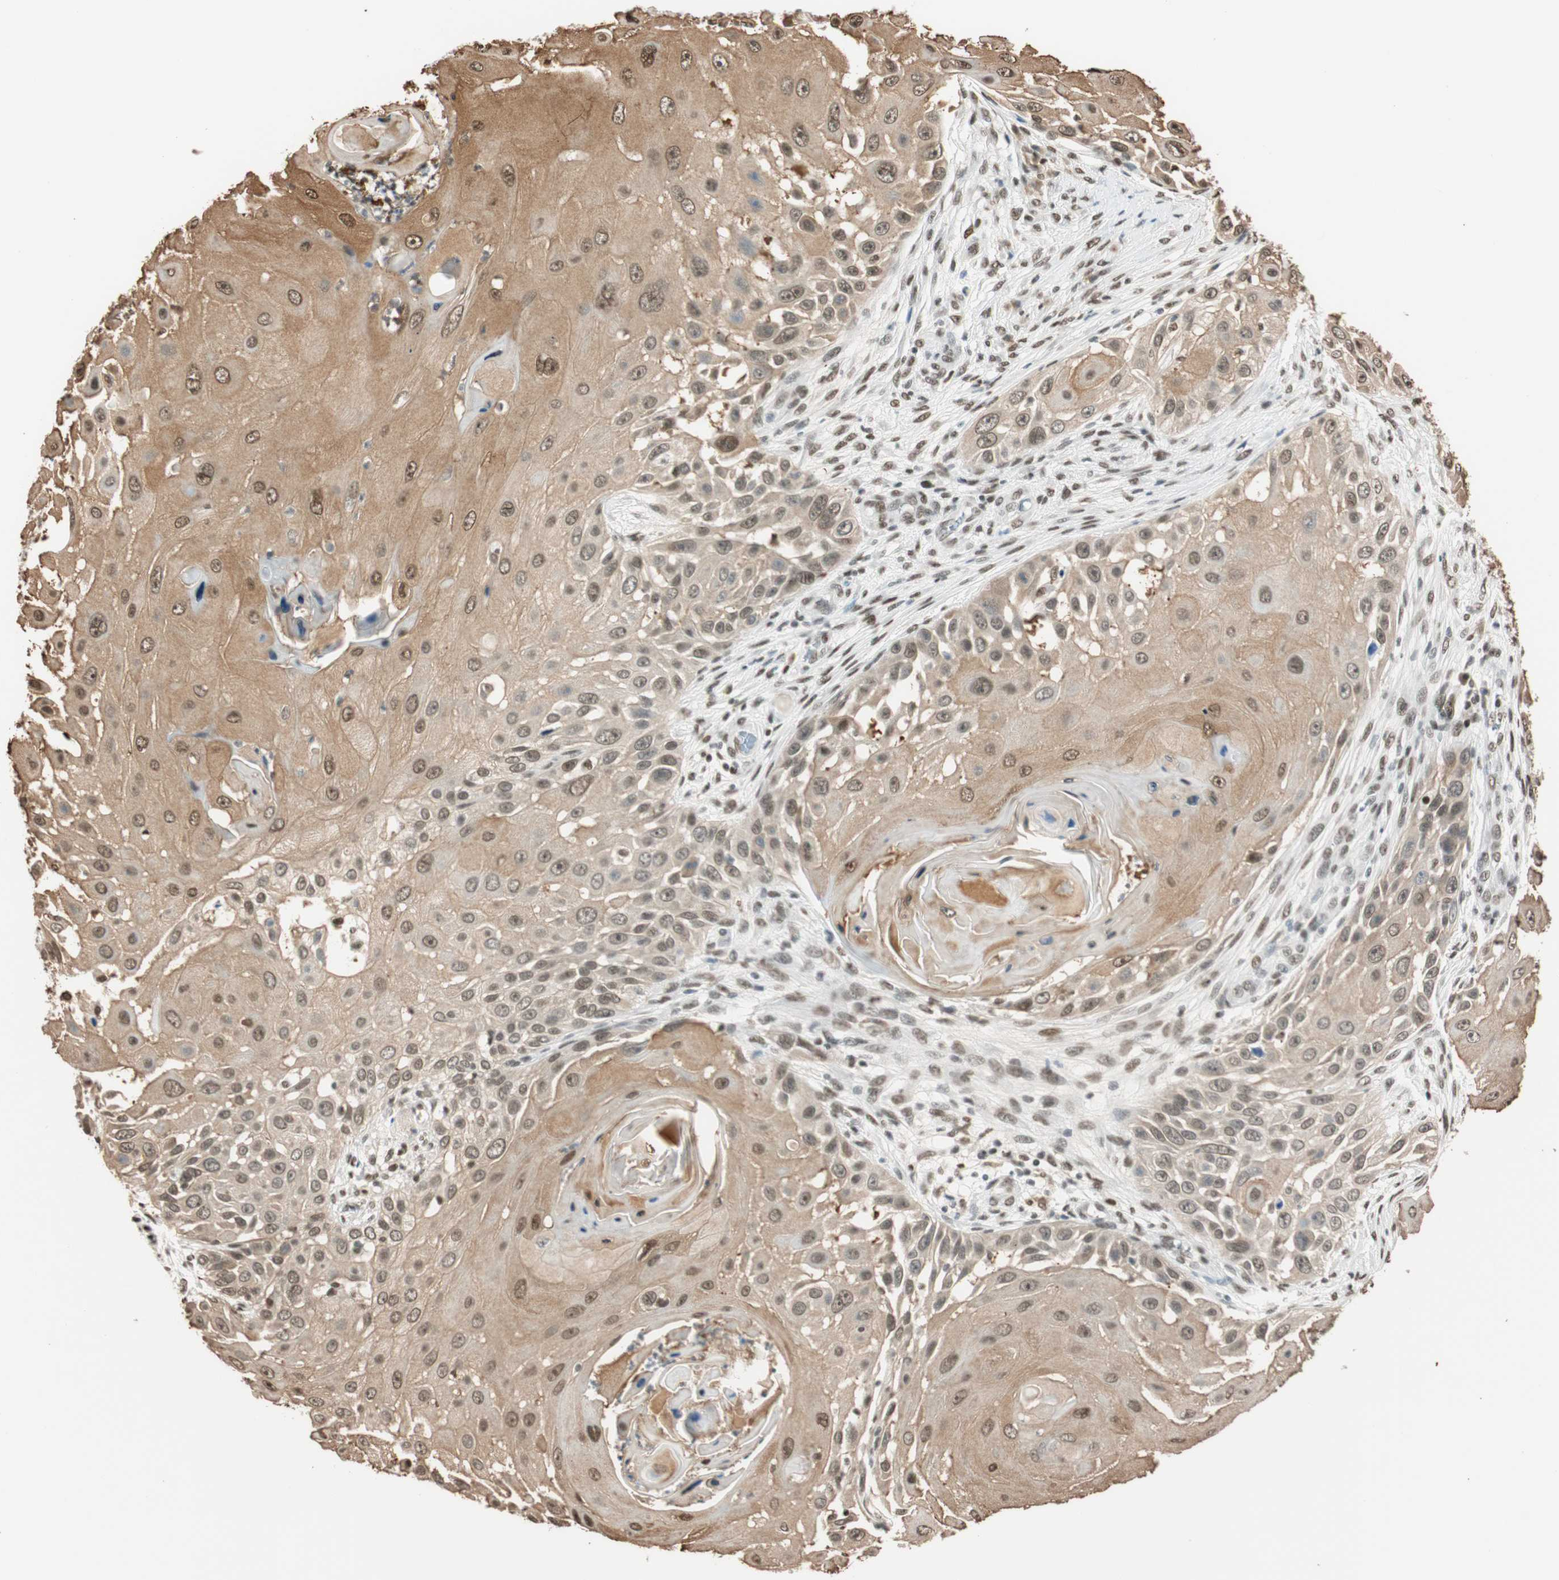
{"staining": {"intensity": "moderate", "quantity": ">75%", "location": "cytoplasmic/membranous,nuclear"}, "tissue": "skin cancer", "cell_type": "Tumor cells", "image_type": "cancer", "snomed": [{"axis": "morphology", "description": "Squamous cell carcinoma, NOS"}, {"axis": "topography", "description": "Skin"}], "caption": "Skin cancer (squamous cell carcinoma) tissue reveals moderate cytoplasmic/membranous and nuclear expression in approximately >75% of tumor cells, visualized by immunohistochemistry. The staining was performed using DAB (3,3'-diaminobenzidine), with brown indicating positive protein expression. Nuclei are stained blue with hematoxylin.", "gene": "FANCG", "patient": {"sex": "female", "age": 44}}